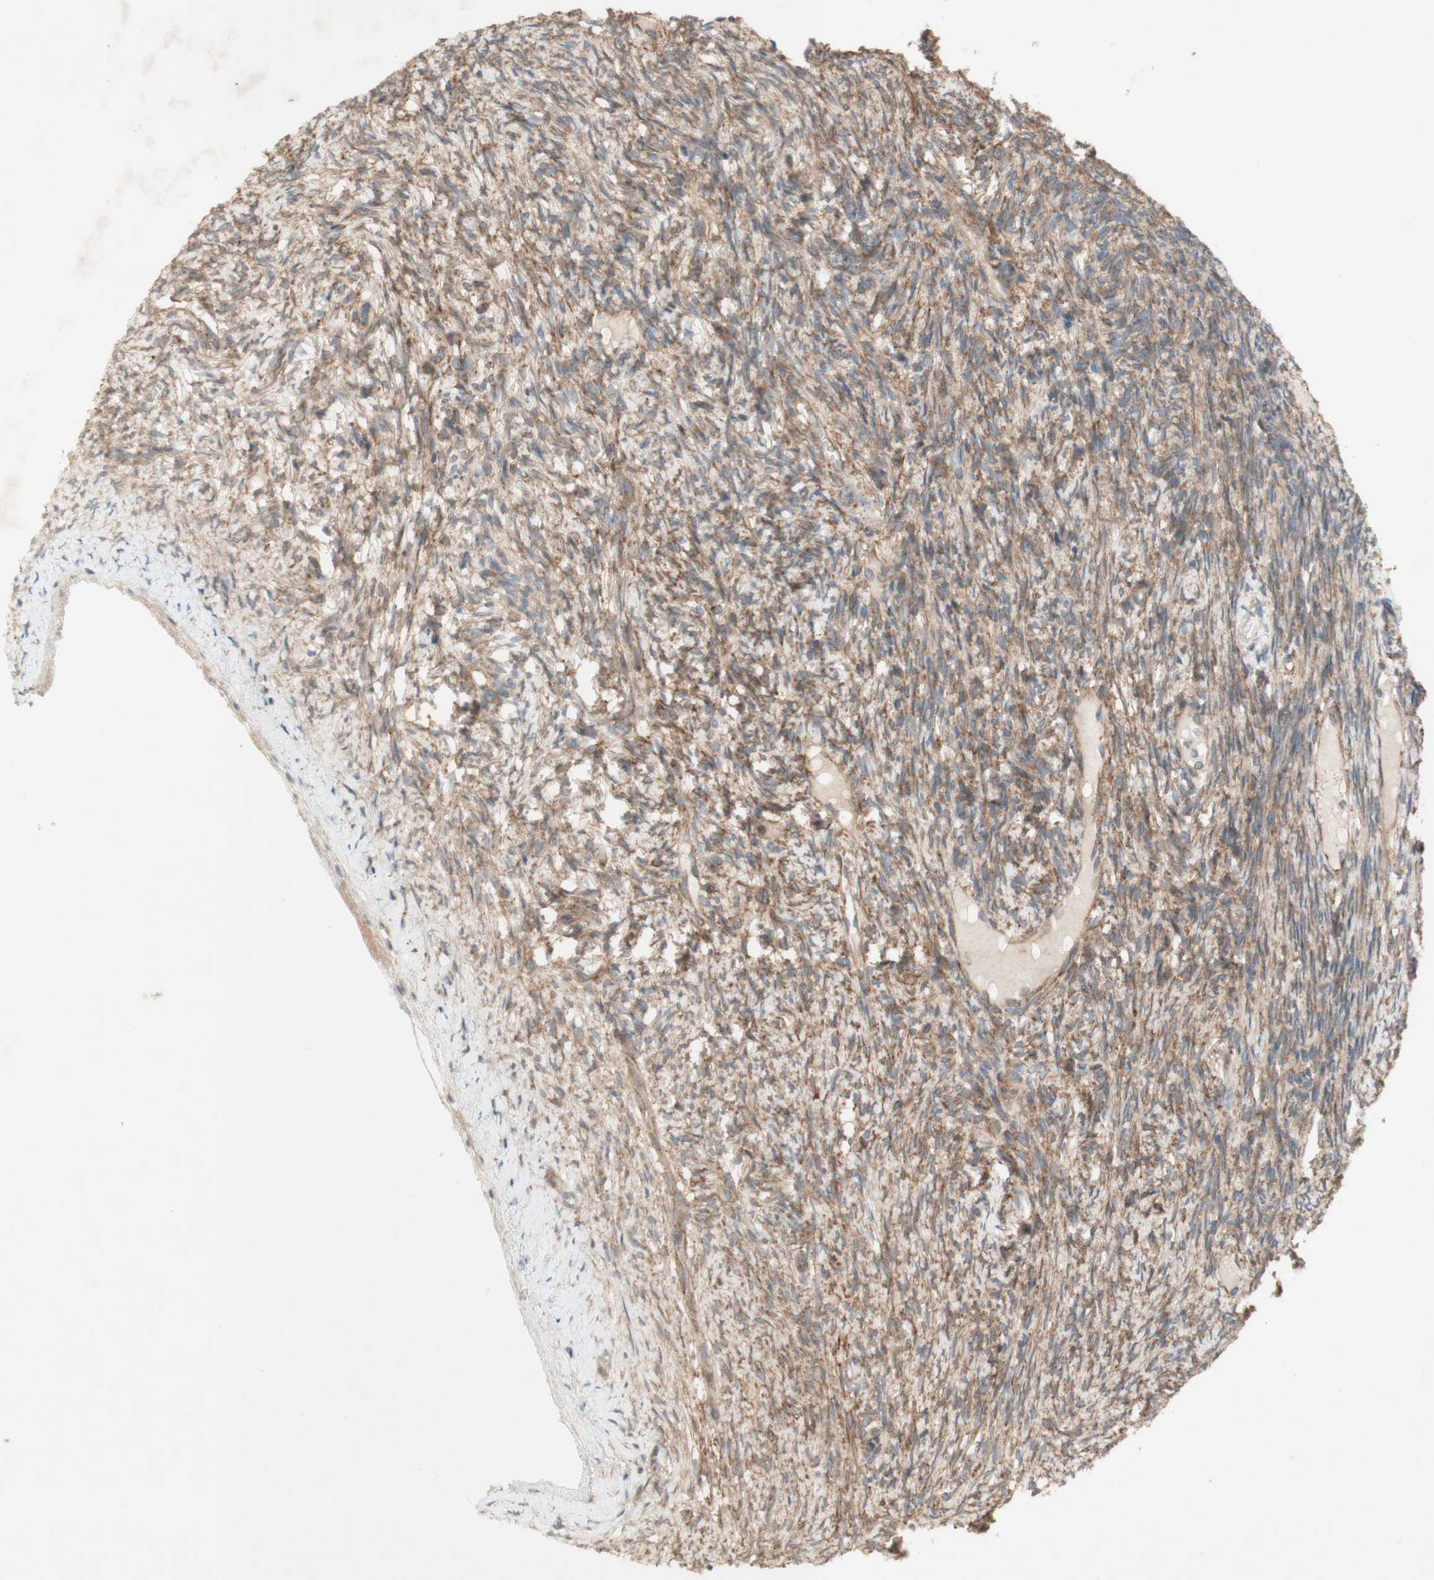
{"staining": {"intensity": "moderate", "quantity": ">75%", "location": "cytoplasmic/membranous"}, "tissue": "ovary", "cell_type": "Follicle cells", "image_type": "normal", "snomed": [{"axis": "morphology", "description": "Normal tissue, NOS"}, {"axis": "topography", "description": "Ovary"}], "caption": "Ovary stained for a protein displays moderate cytoplasmic/membranous positivity in follicle cells. (DAB = brown stain, brightfield microscopy at high magnification).", "gene": "SOCS2", "patient": {"sex": "female", "age": 33}}